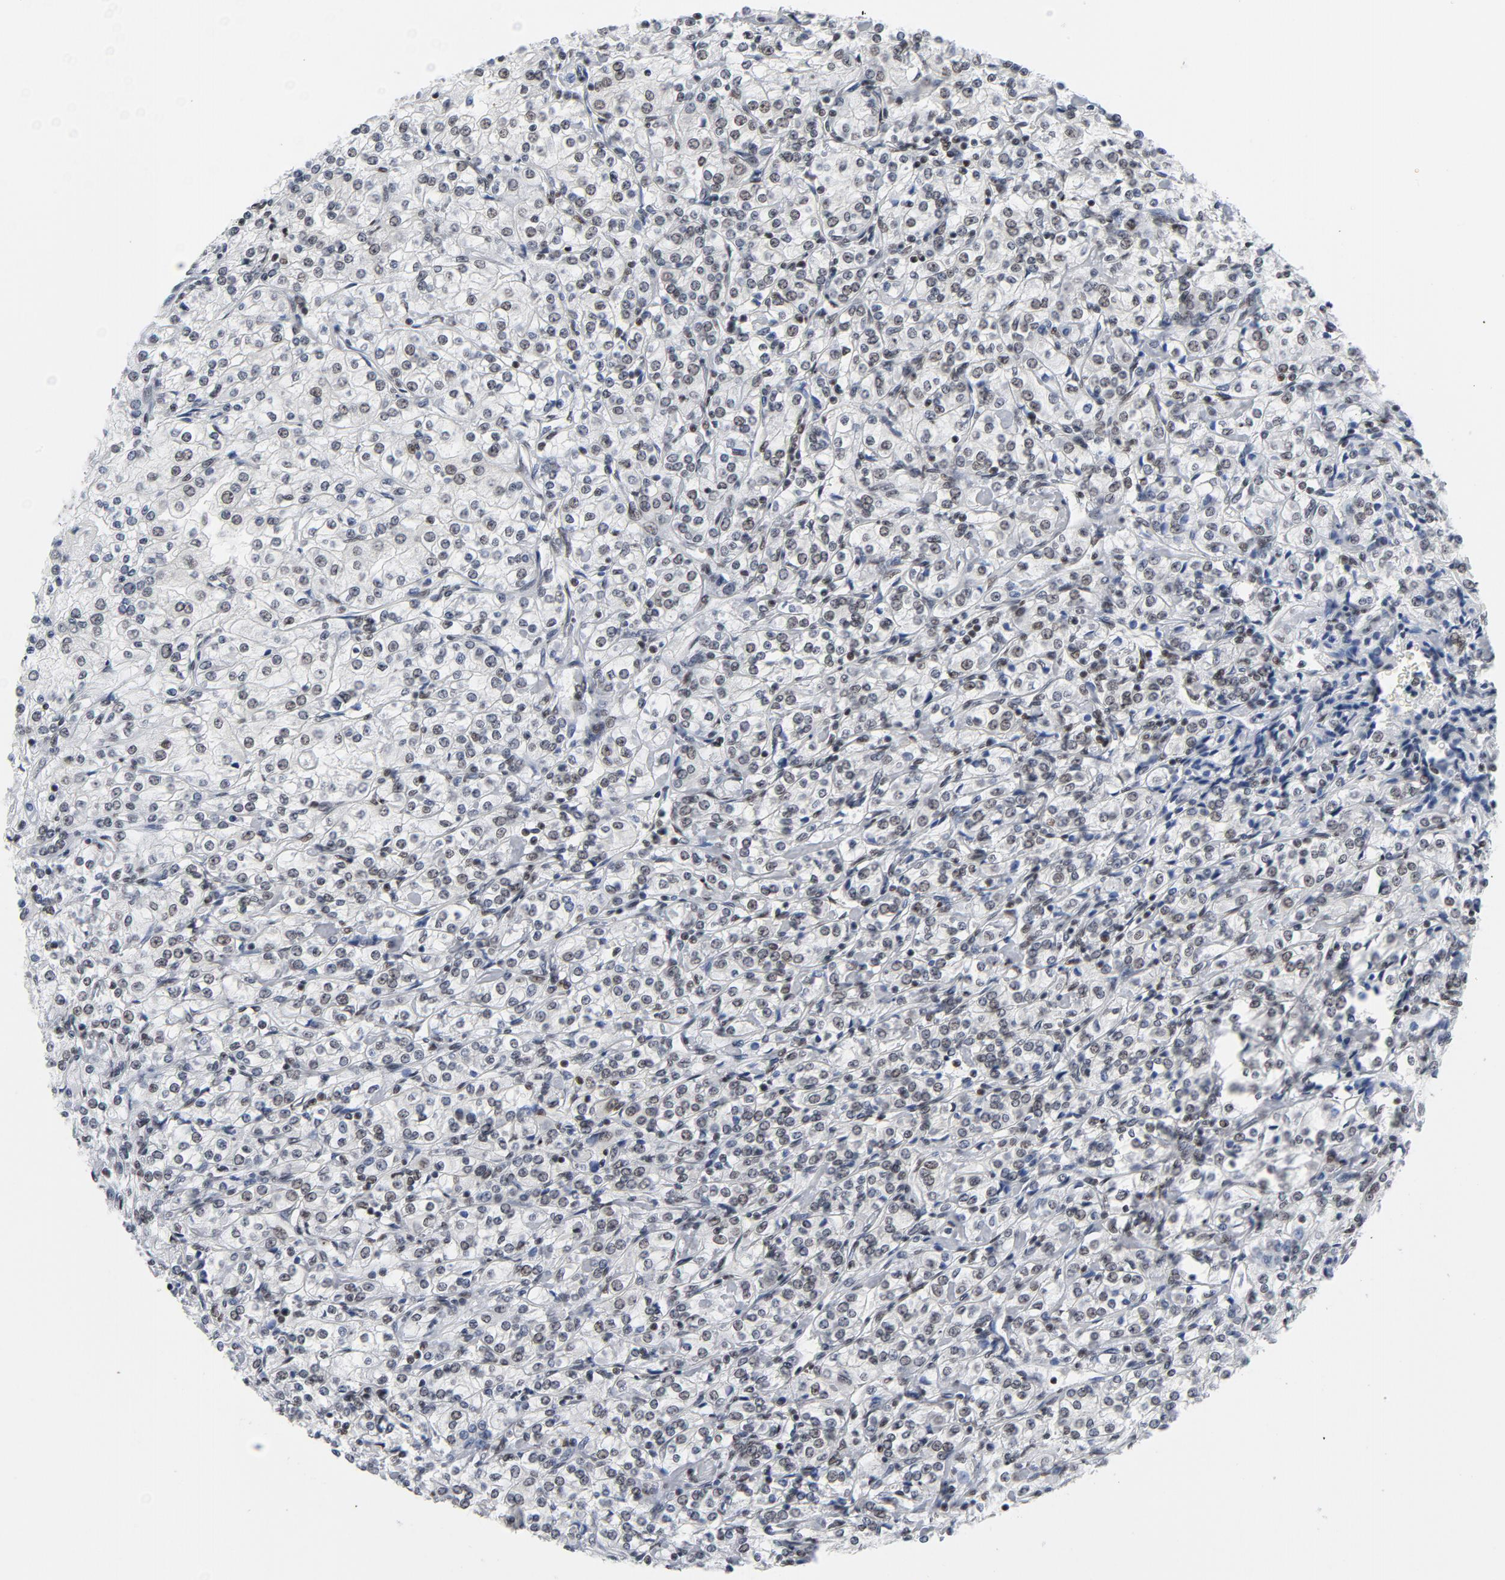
{"staining": {"intensity": "weak", "quantity": "25%-75%", "location": "nuclear"}, "tissue": "renal cancer", "cell_type": "Tumor cells", "image_type": "cancer", "snomed": [{"axis": "morphology", "description": "Adenocarcinoma, NOS"}, {"axis": "topography", "description": "Kidney"}], "caption": "Renal adenocarcinoma tissue reveals weak nuclear positivity in about 25%-75% of tumor cells", "gene": "CSTF2", "patient": {"sex": "male", "age": 77}}